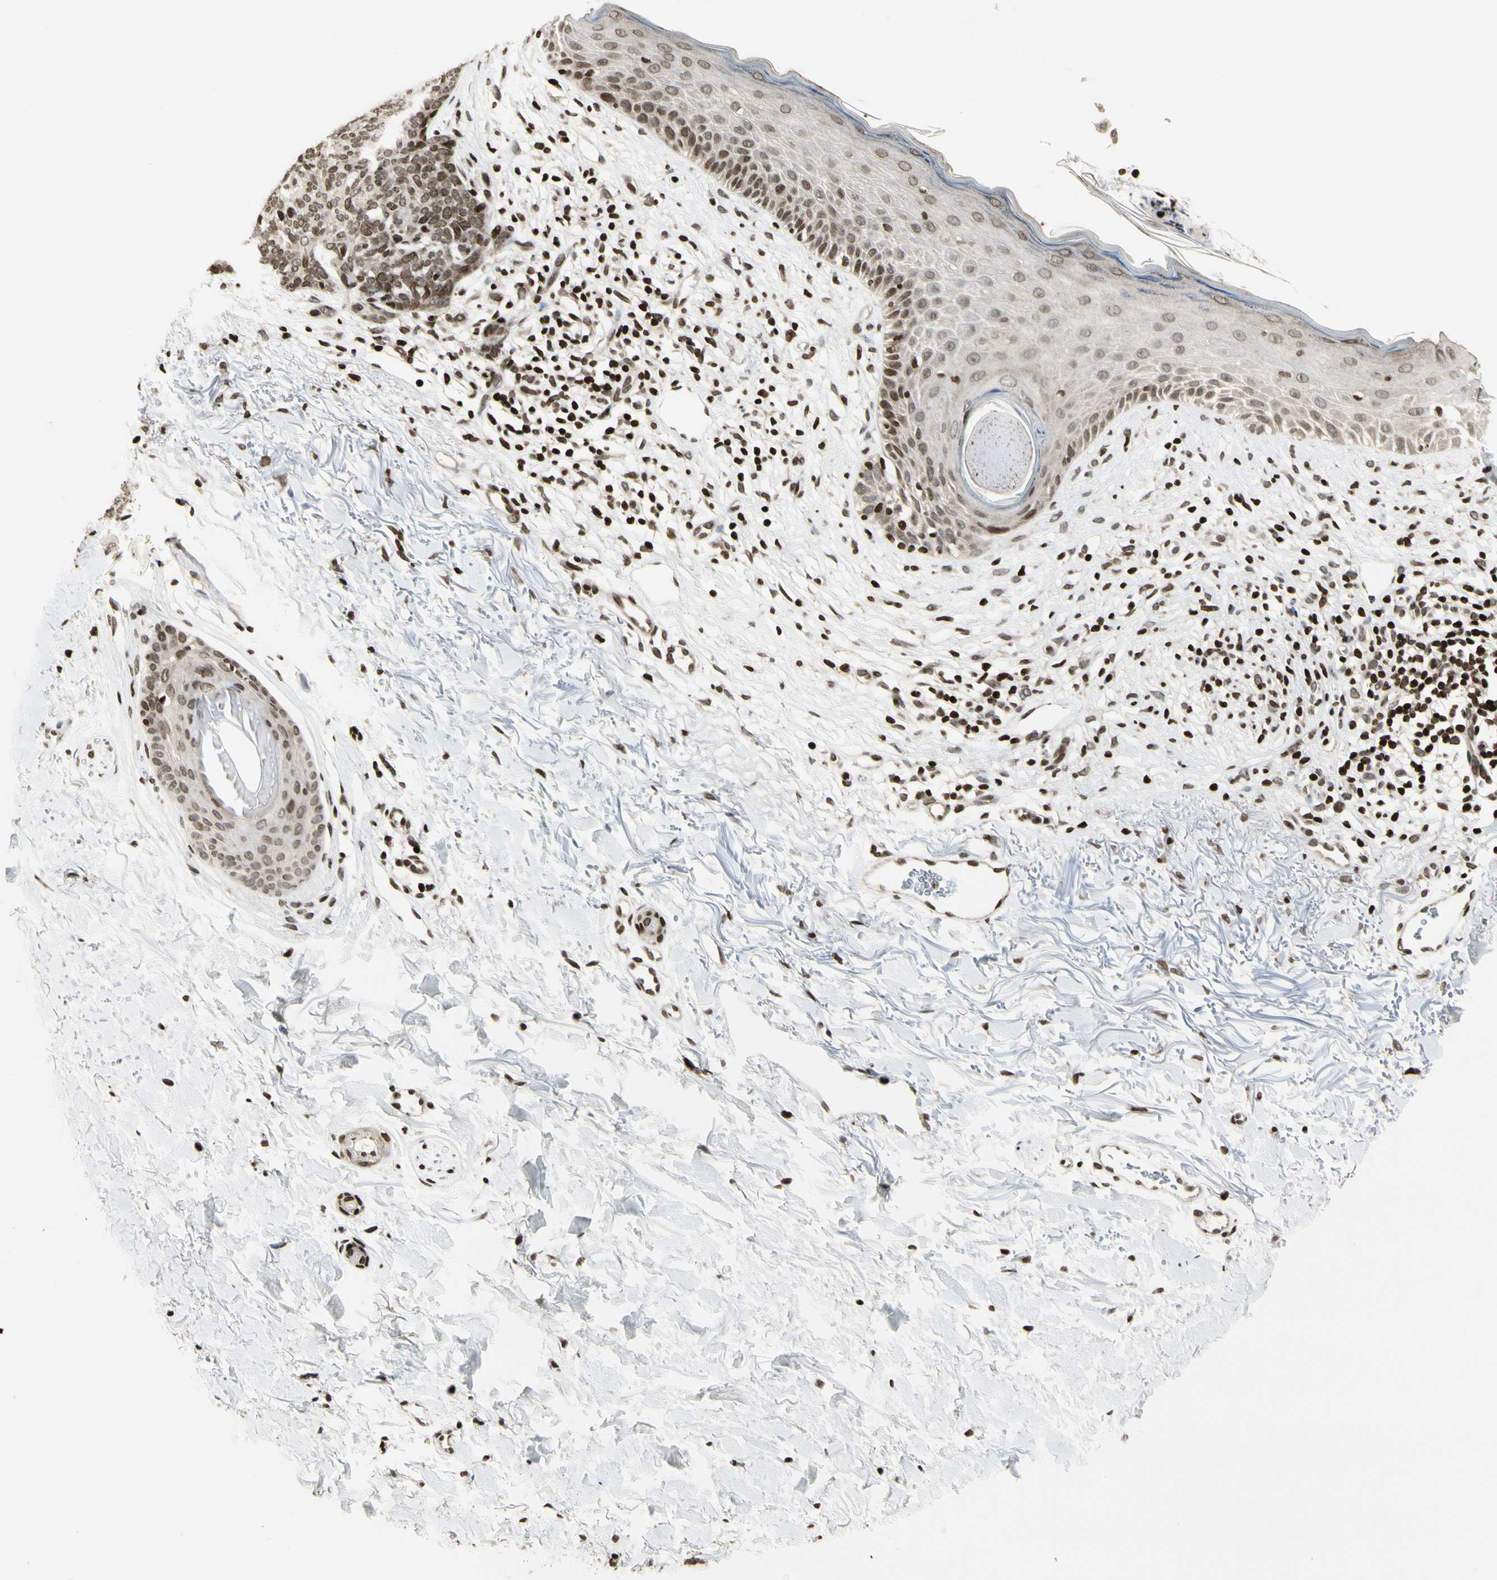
{"staining": {"intensity": "weak", "quantity": ">75%", "location": "nuclear"}, "tissue": "skin cancer", "cell_type": "Tumor cells", "image_type": "cancer", "snomed": [{"axis": "morphology", "description": "Basal cell carcinoma"}, {"axis": "topography", "description": "Skin"}], "caption": "This is a histology image of immunohistochemistry (IHC) staining of skin cancer (basal cell carcinoma), which shows weak positivity in the nuclear of tumor cells.", "gene": "TSHZ3", "patient": {"sex": "female", "age": 70}}